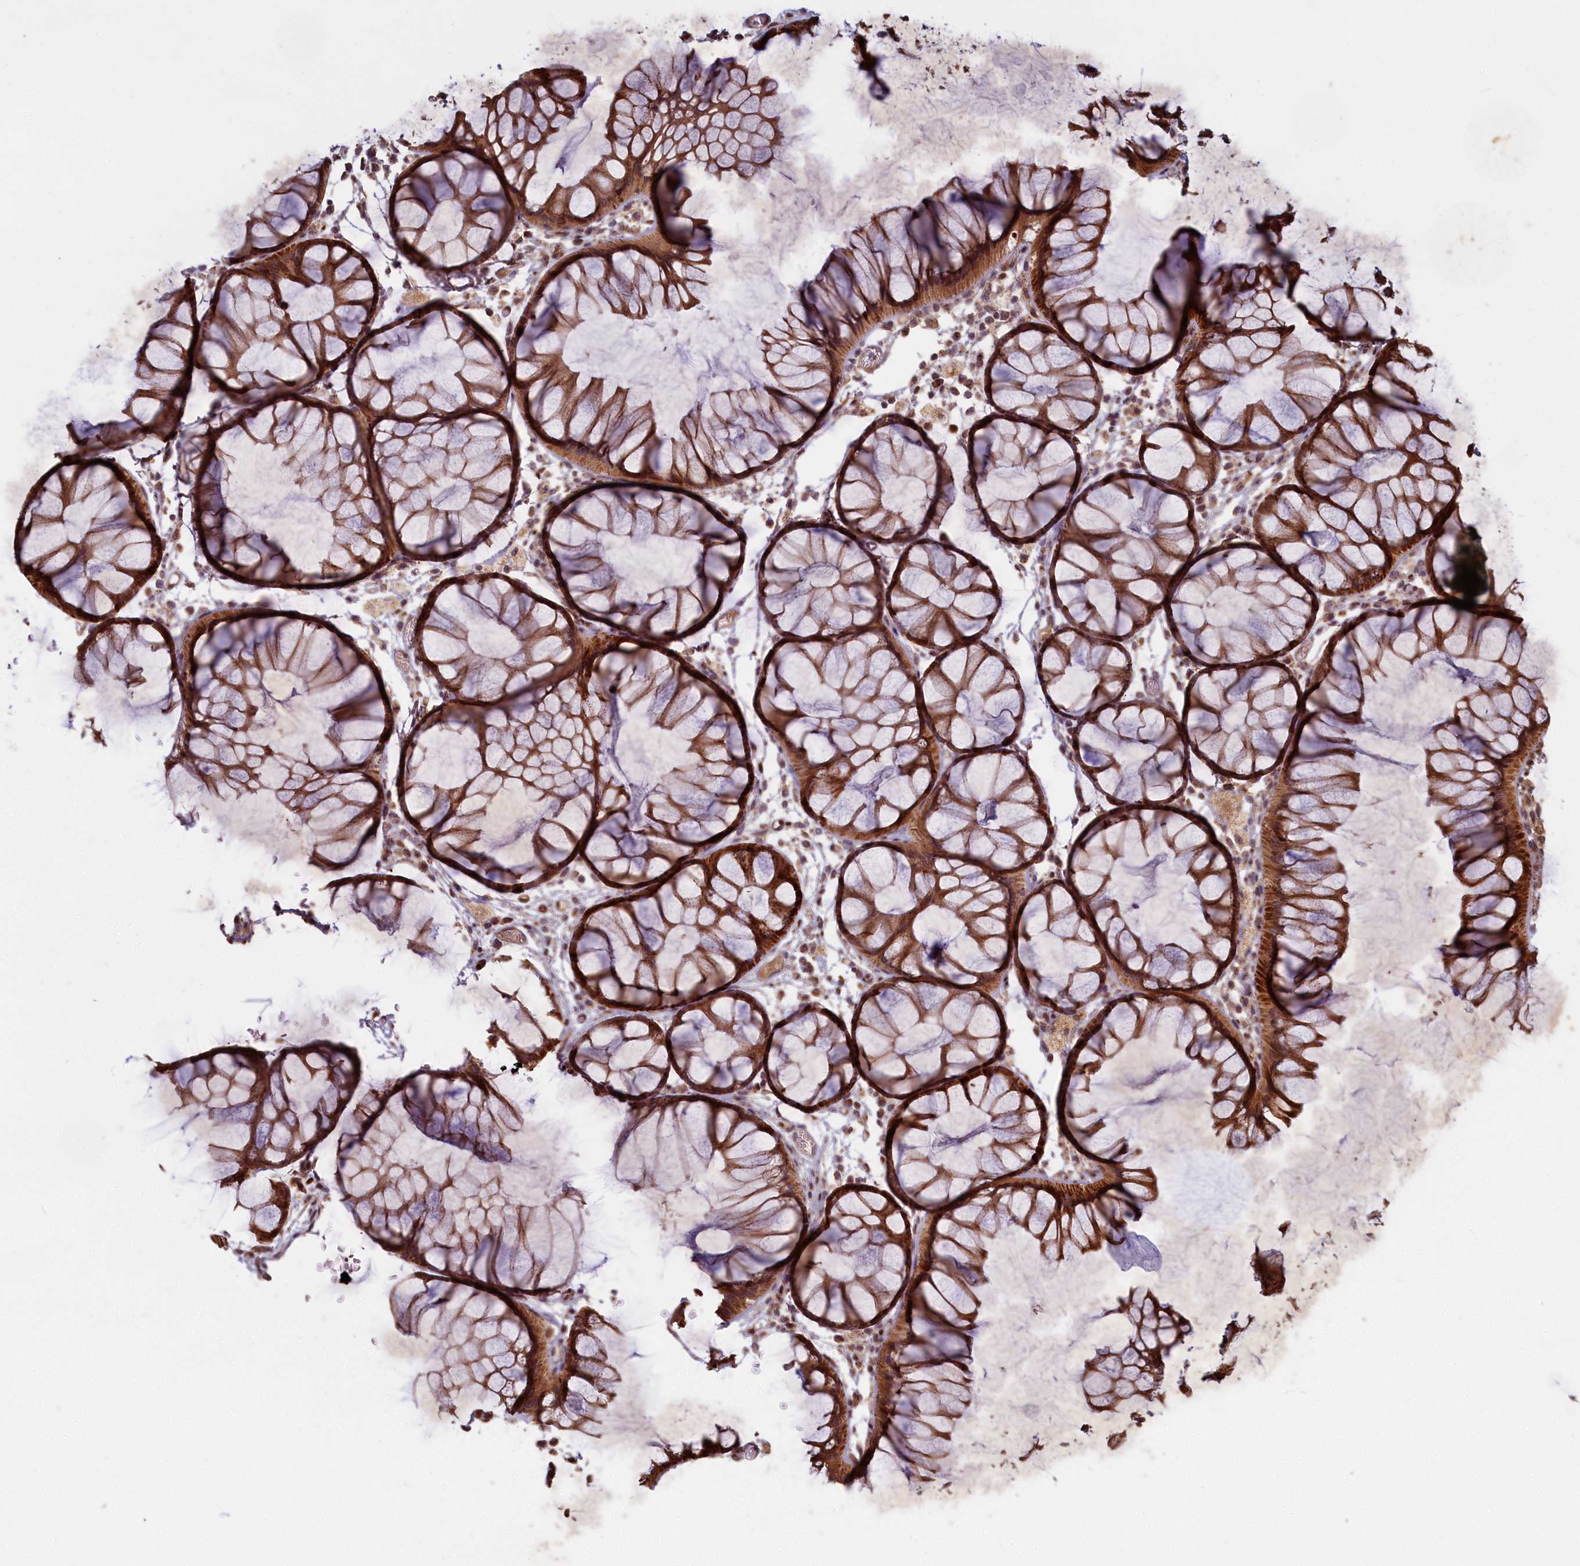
{"staining": {"intensity": "strong", "quantity": ">75%", "location": "cytoplasmic/membranous"}, "tissue": "colon", "cell_type": "Endothelial cells", "image_type": "normal", "snomed": [{"axis": "morphology", "description": "Normal tissue, NOS"}, {"axis": "topography", "description": "Colon"}], "caption": "IHC photomicrograph of normal colon: human colon stained using immunohistochemistry (IHC) demonstrates high levels of strong protein expression localized specifically in the cytoplasmic/membranous of endothelial cells, appearing as a cytoplasmic/membranous brown color.", "gene": "PLA2G10", "patient": {"sex": "female", "age": 82}}